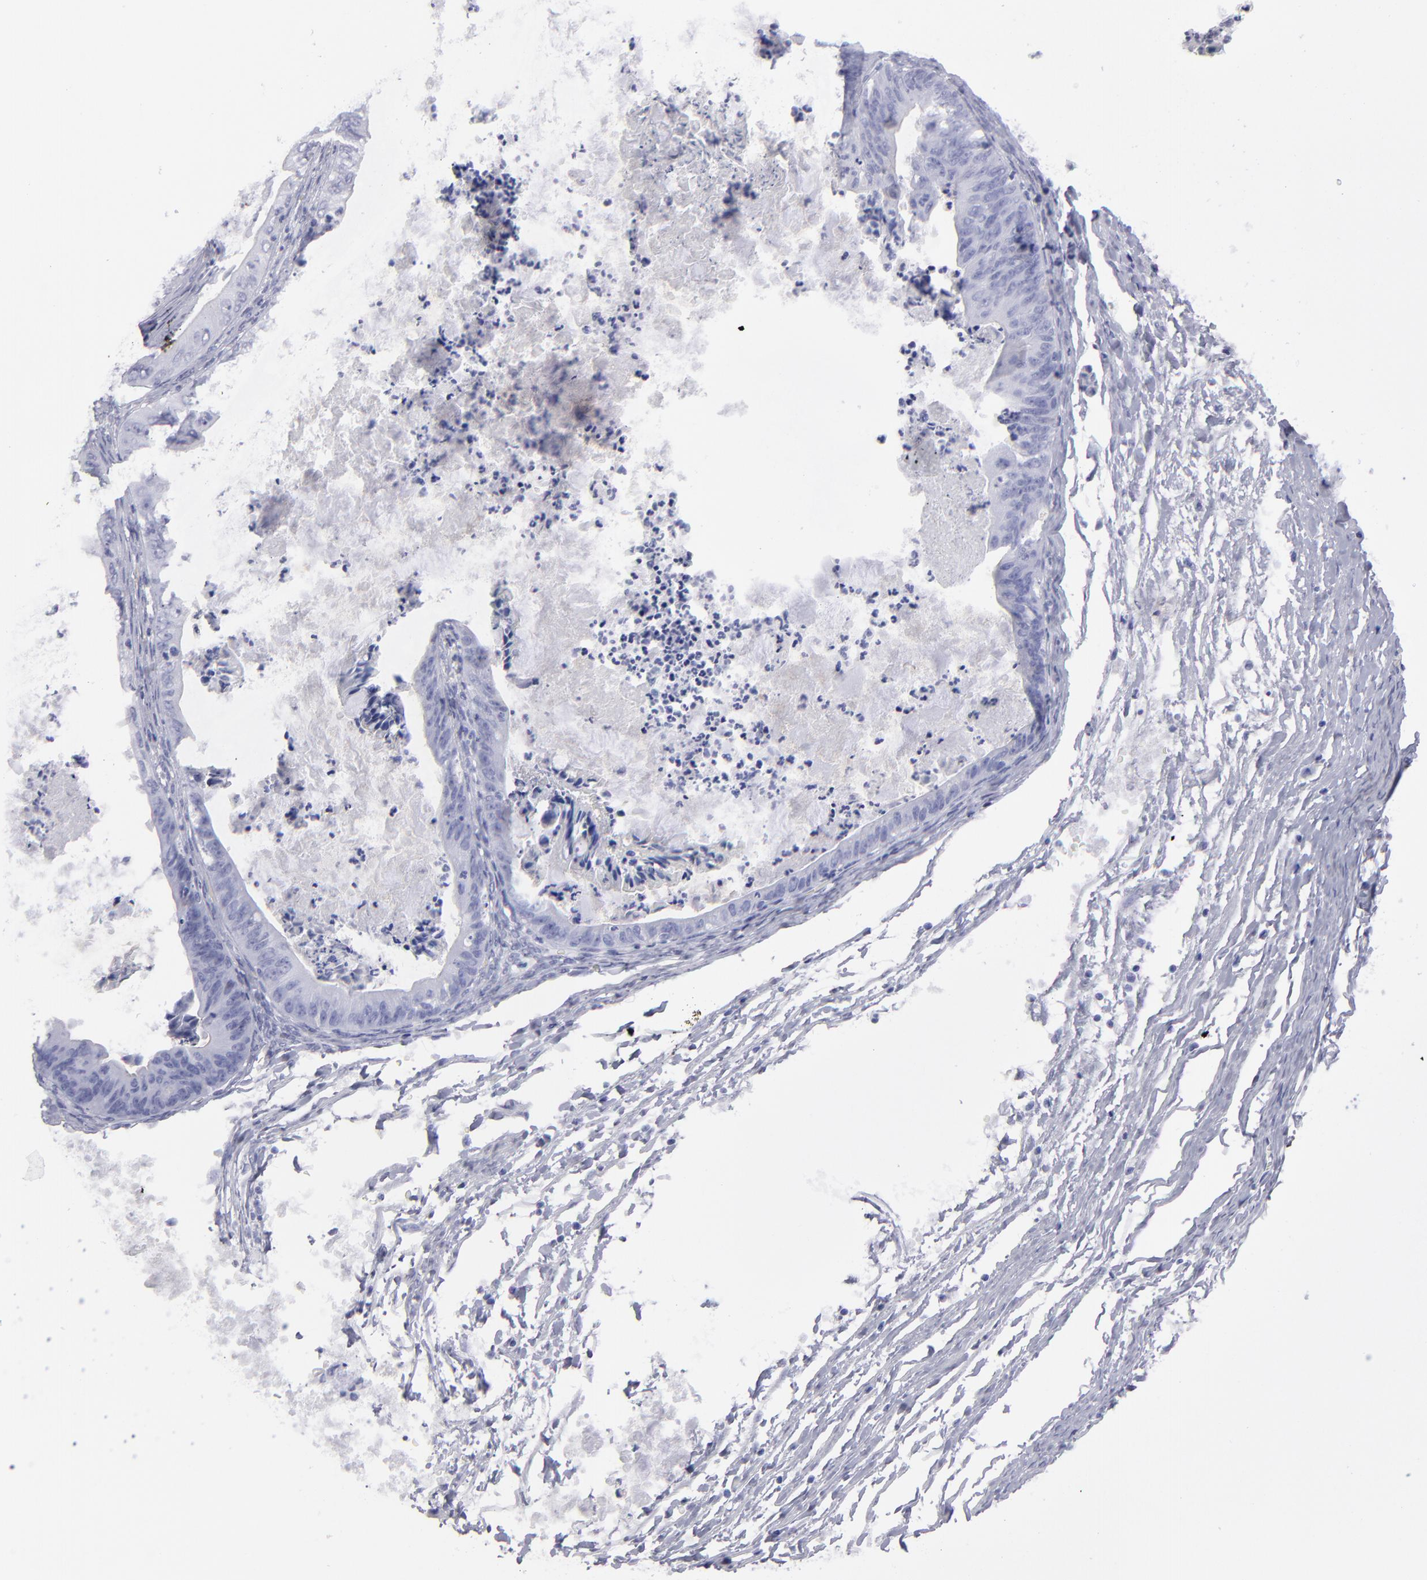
{"staining": {"intensity": "negative", "quantity": "none", "location": "none"}, "tissue": "ovarian cancer", "cell_type": "Tumor cells", "image_type": "cancer", "snomed": [{"axis": "morphology", "description": "Cystadenocarcinoma, mucinous, NOS"}, {"axis": "topography", "description": "Ovary"}], "caption": "High power microscopy histopathology image of an immunohistochemistry micrograph of mucinous cystadenocarcinoma (ovarian), revealing no significant expression in tumor cells. Brightfield microscopy of immunohistochemistry (IHC) stained with DAB (3,3'-diaminobenzidine) (brown) and hematoxylin (blue), captured at high magnification.", "gene": "ALDOB", "patient": {"sex": "female", "age": 37}}